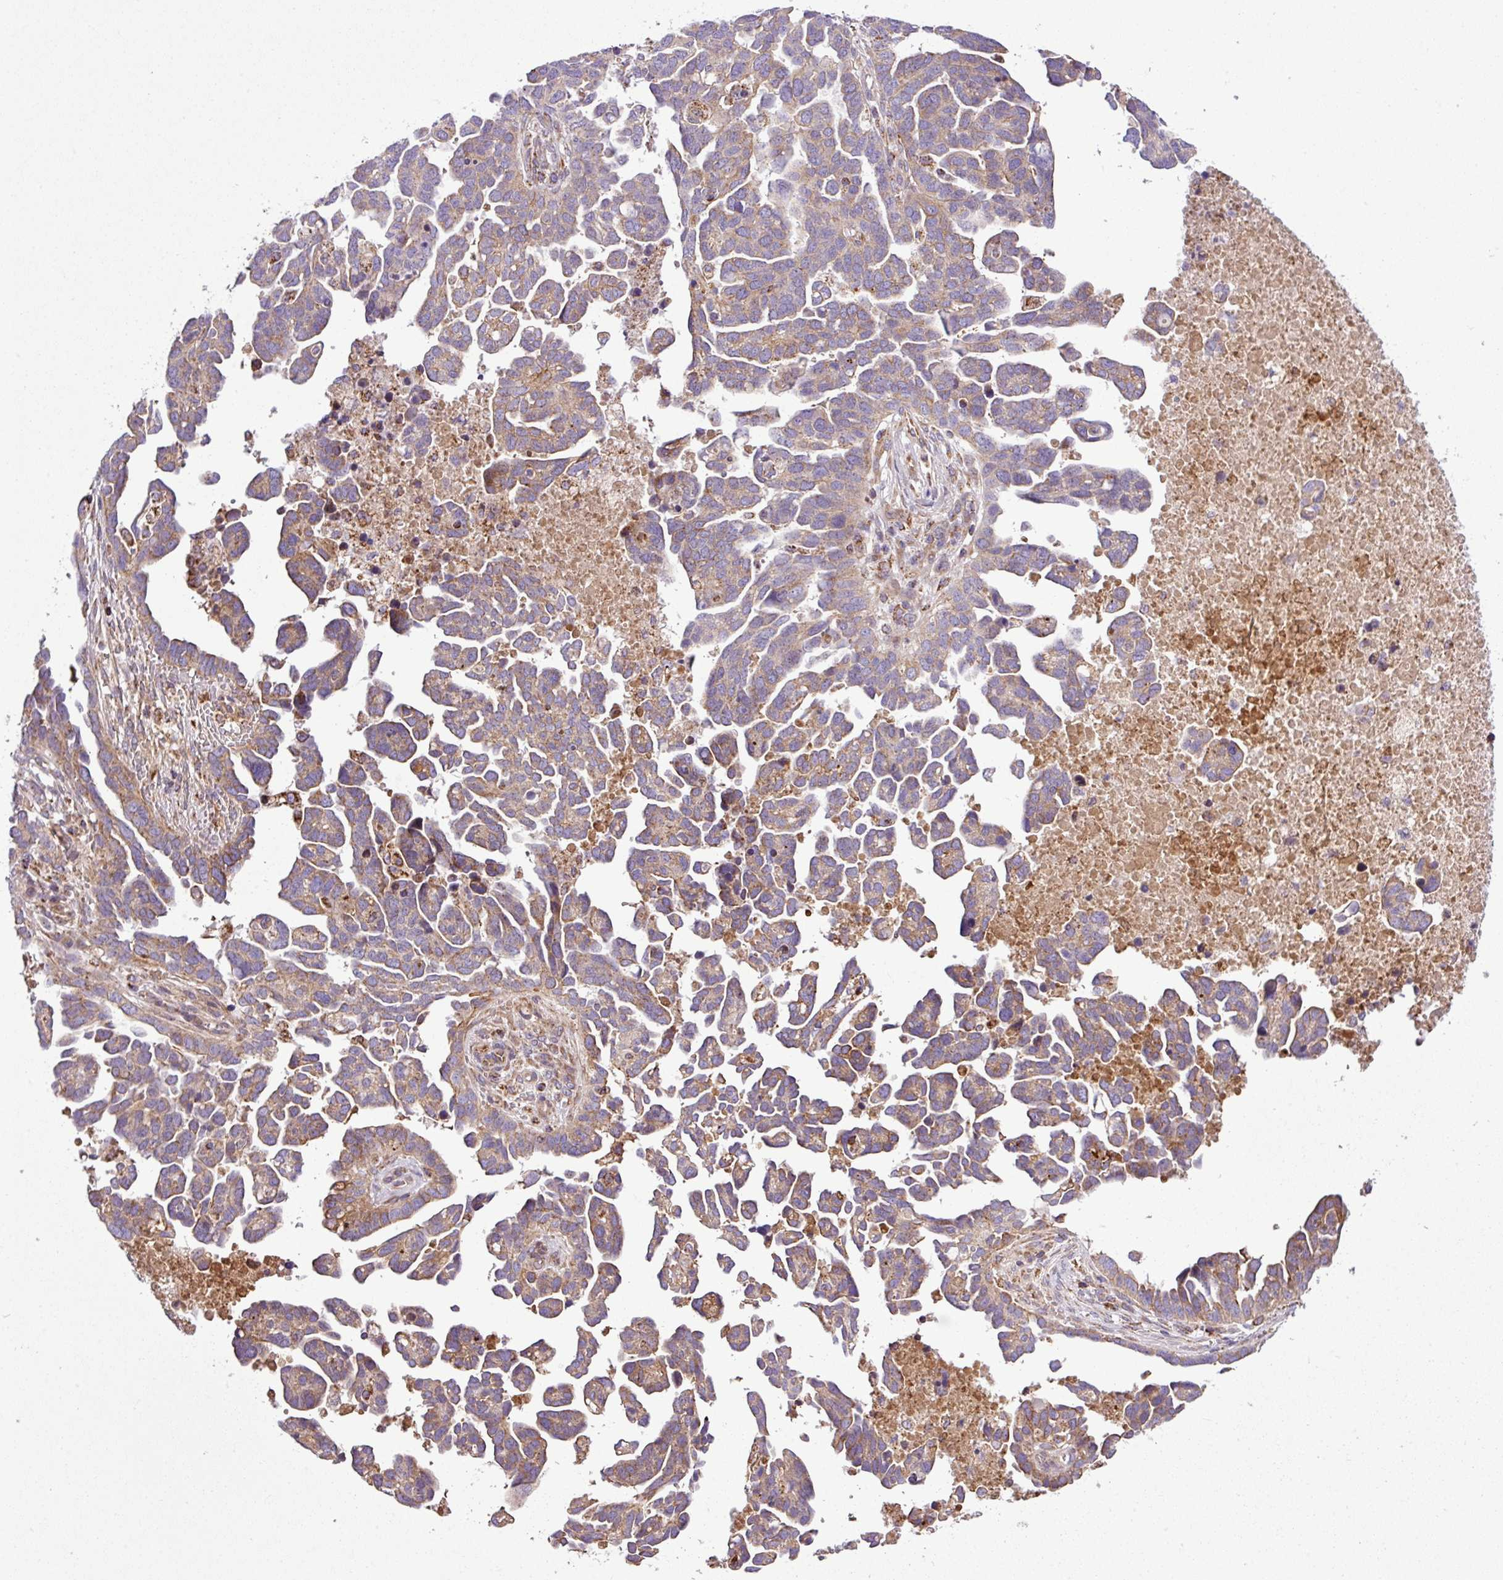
{"staining": {"intensity": "moderate", "quantity": "25%-75%", "location": "cytoplasmic/membranous"}, "tissue": "ovarian cancer", "cell_type": "Tumor cells", "image_type": "cancer", "snomed": [{"axis": "morphology", "description": "Cystadenocarcinoma, serous, NOS"}, {"axis": "topography", "description": "Ovary"}], "caption": "Immunohistochemistry (IHC) image of ovarian serous cystadenocarcinoma stained for a protein (brown), which shows medium levels of moderate cytoplasmic/membranous staining in about 25%-75% of tumor cells.", "gene": "ZNF569", "patient": {"sex": "female", "age": 54}}